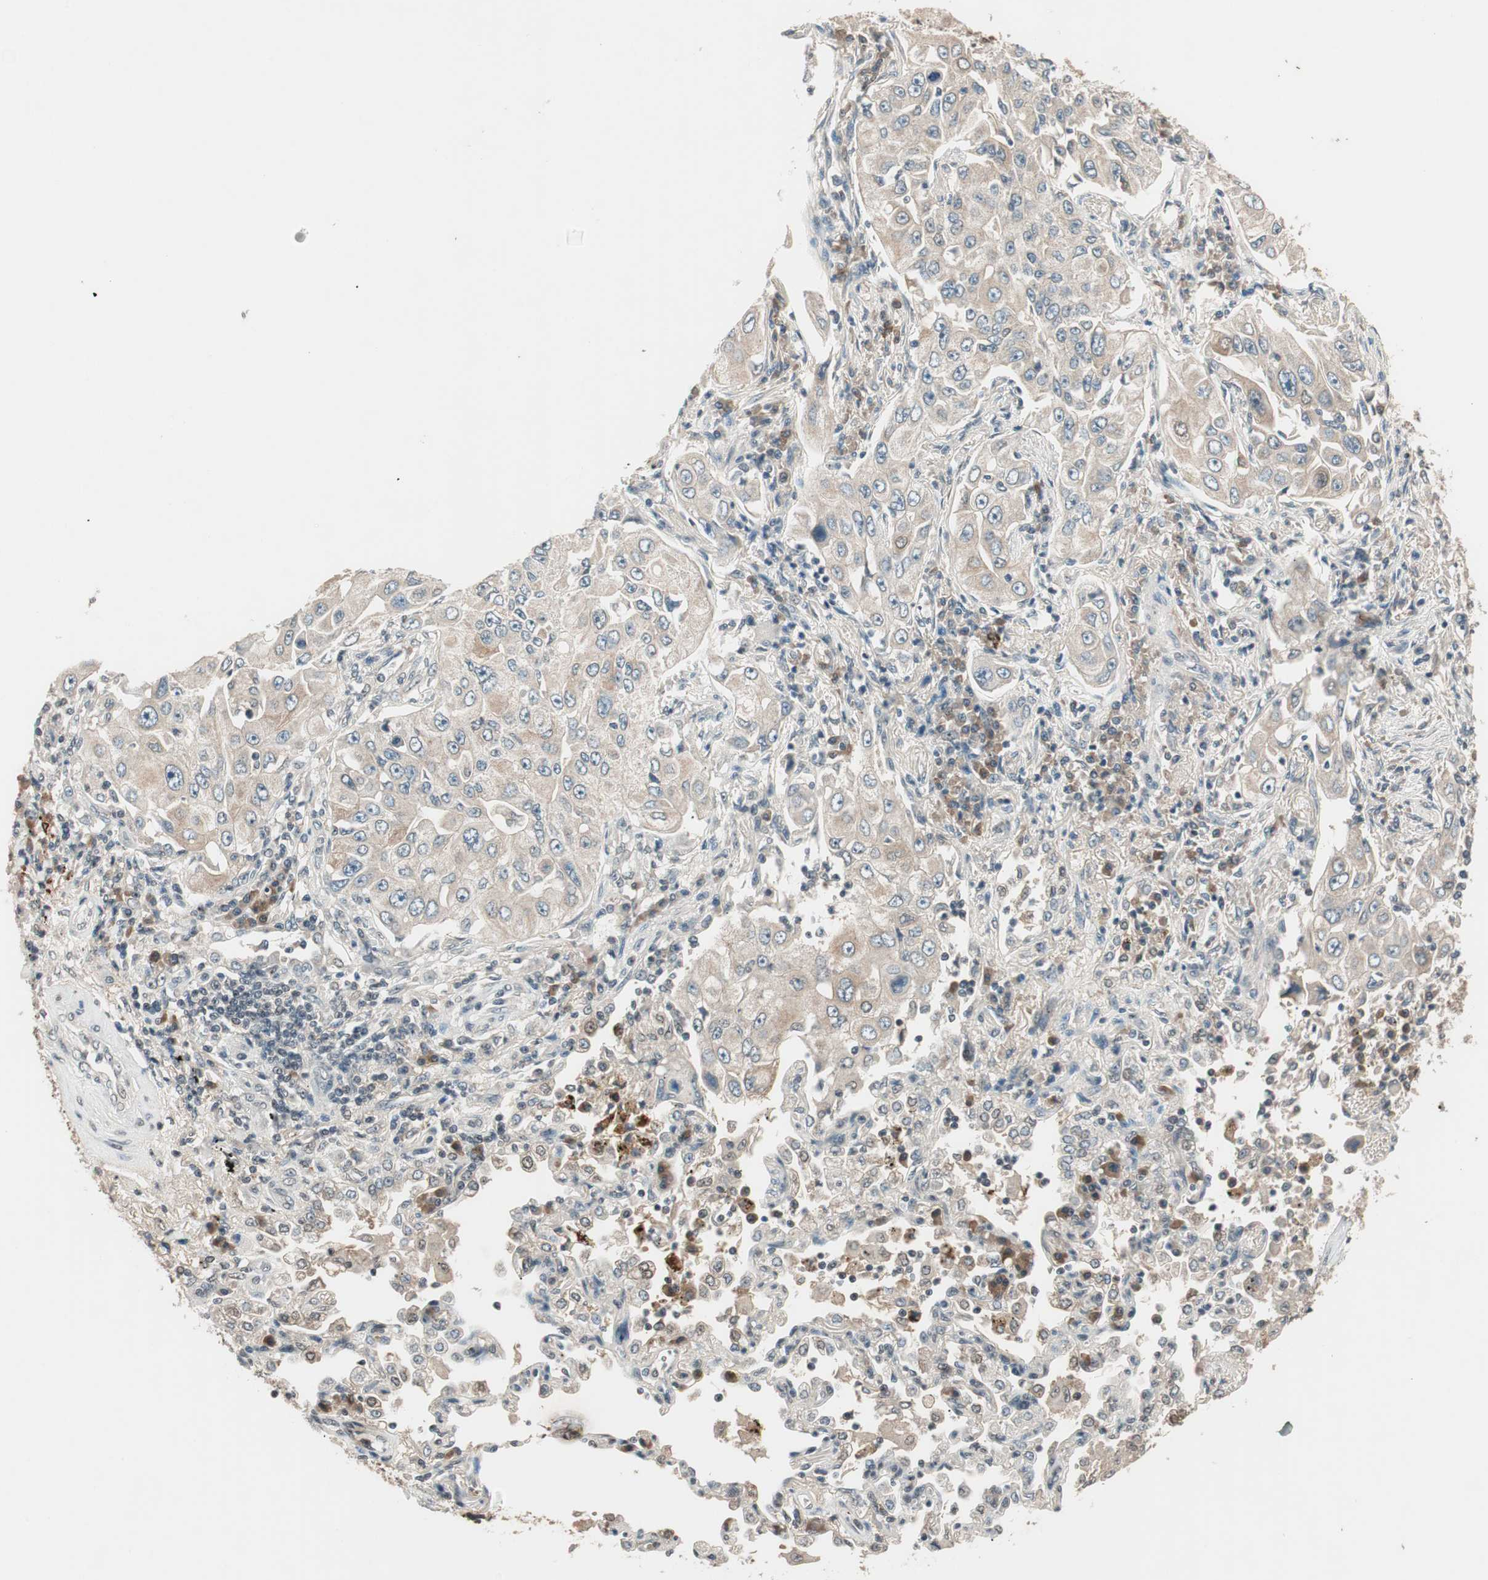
{"staining": {"intensity": "weak", "quantity": "25%-75%", "location": "cytoplasmic/membranous"}, "tissue": "lung cancer", "cell_type": "Tumor cells", "image_type": "cancer", "snomed": [{"axis": "morphology", "description": "Adenocarcinoma, NOS"}, {"axis": "topography", "description": "Lung"}], "caption": "Brown immunohistochemical staining in human lung adenocarcinoma shows weak cytoplasmic/membranous expression in approximately 25%-75% of tumor cells. (DAB (3,3'-diaminobenzidine) IHC with brightfield microscopy, high magnification).", "gene": "NFRKB", "patient": {"sex": "male", "age": 84}}